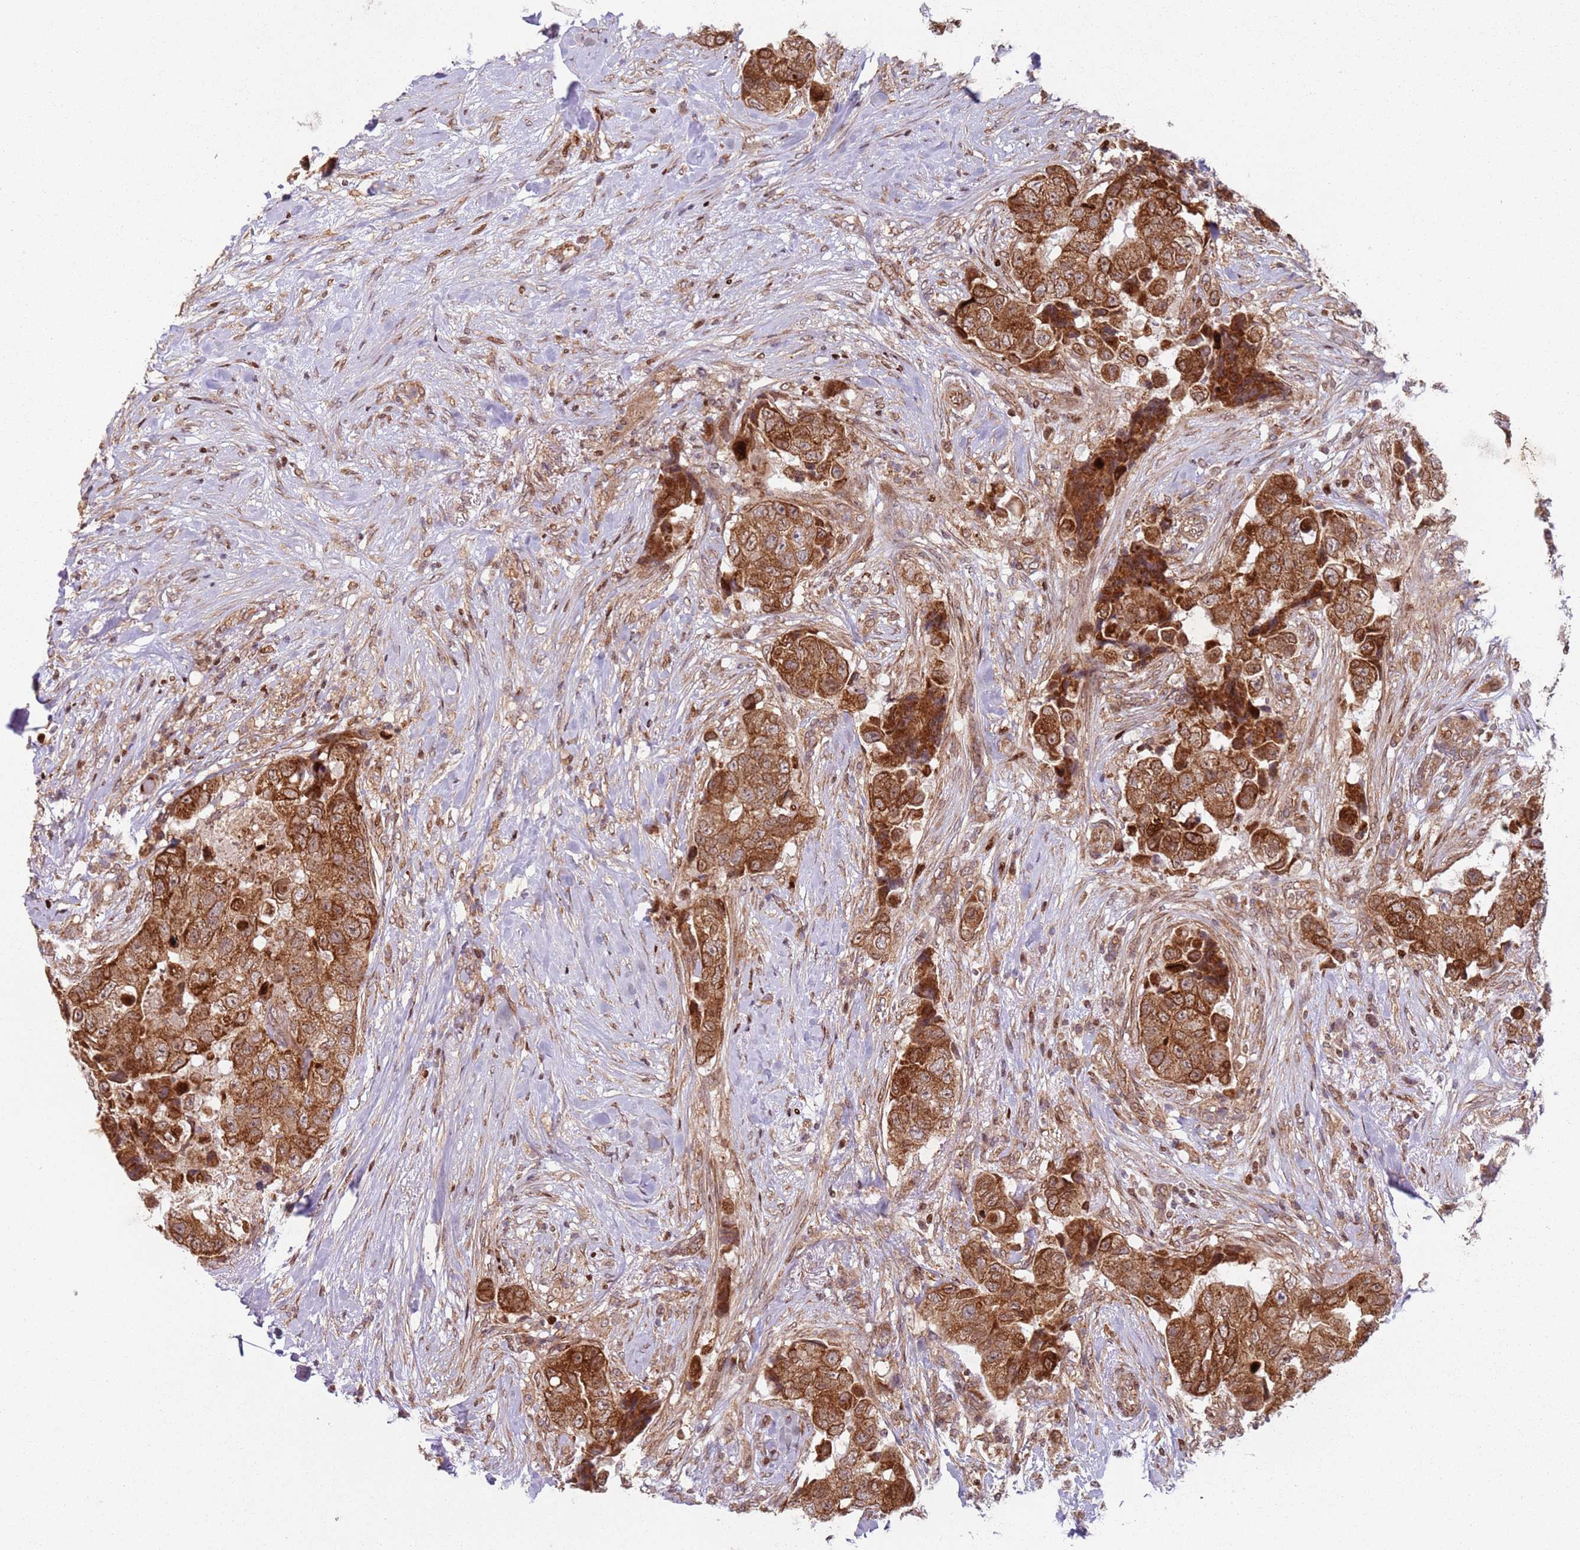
{"staining": {"intensity": "strong", "quantity": ">75%", "location": "cytoplasmic/membranous,nuclear"}, "tissue": "breast cancer", "cell_type": "Tumor cells", "image_type": "cancer", "snomed": [{"axis": "morphology", "description": "Normal tissue, NOS"}, {"axis": "morphology", "description": "Duct carcinoma"}, {"axis": "topography", "description": "Breast"}], "caption": "Breast cancer (intraductal carcinoma) stained with DAB immunohistochemistry (IHC) reveals high levels of strong cytoplasmic/membranous and nuclear expression in about >75% of tumor cells.", "gene": "HNRNPLL", "patient": {"sex": "female", "age": 62}}